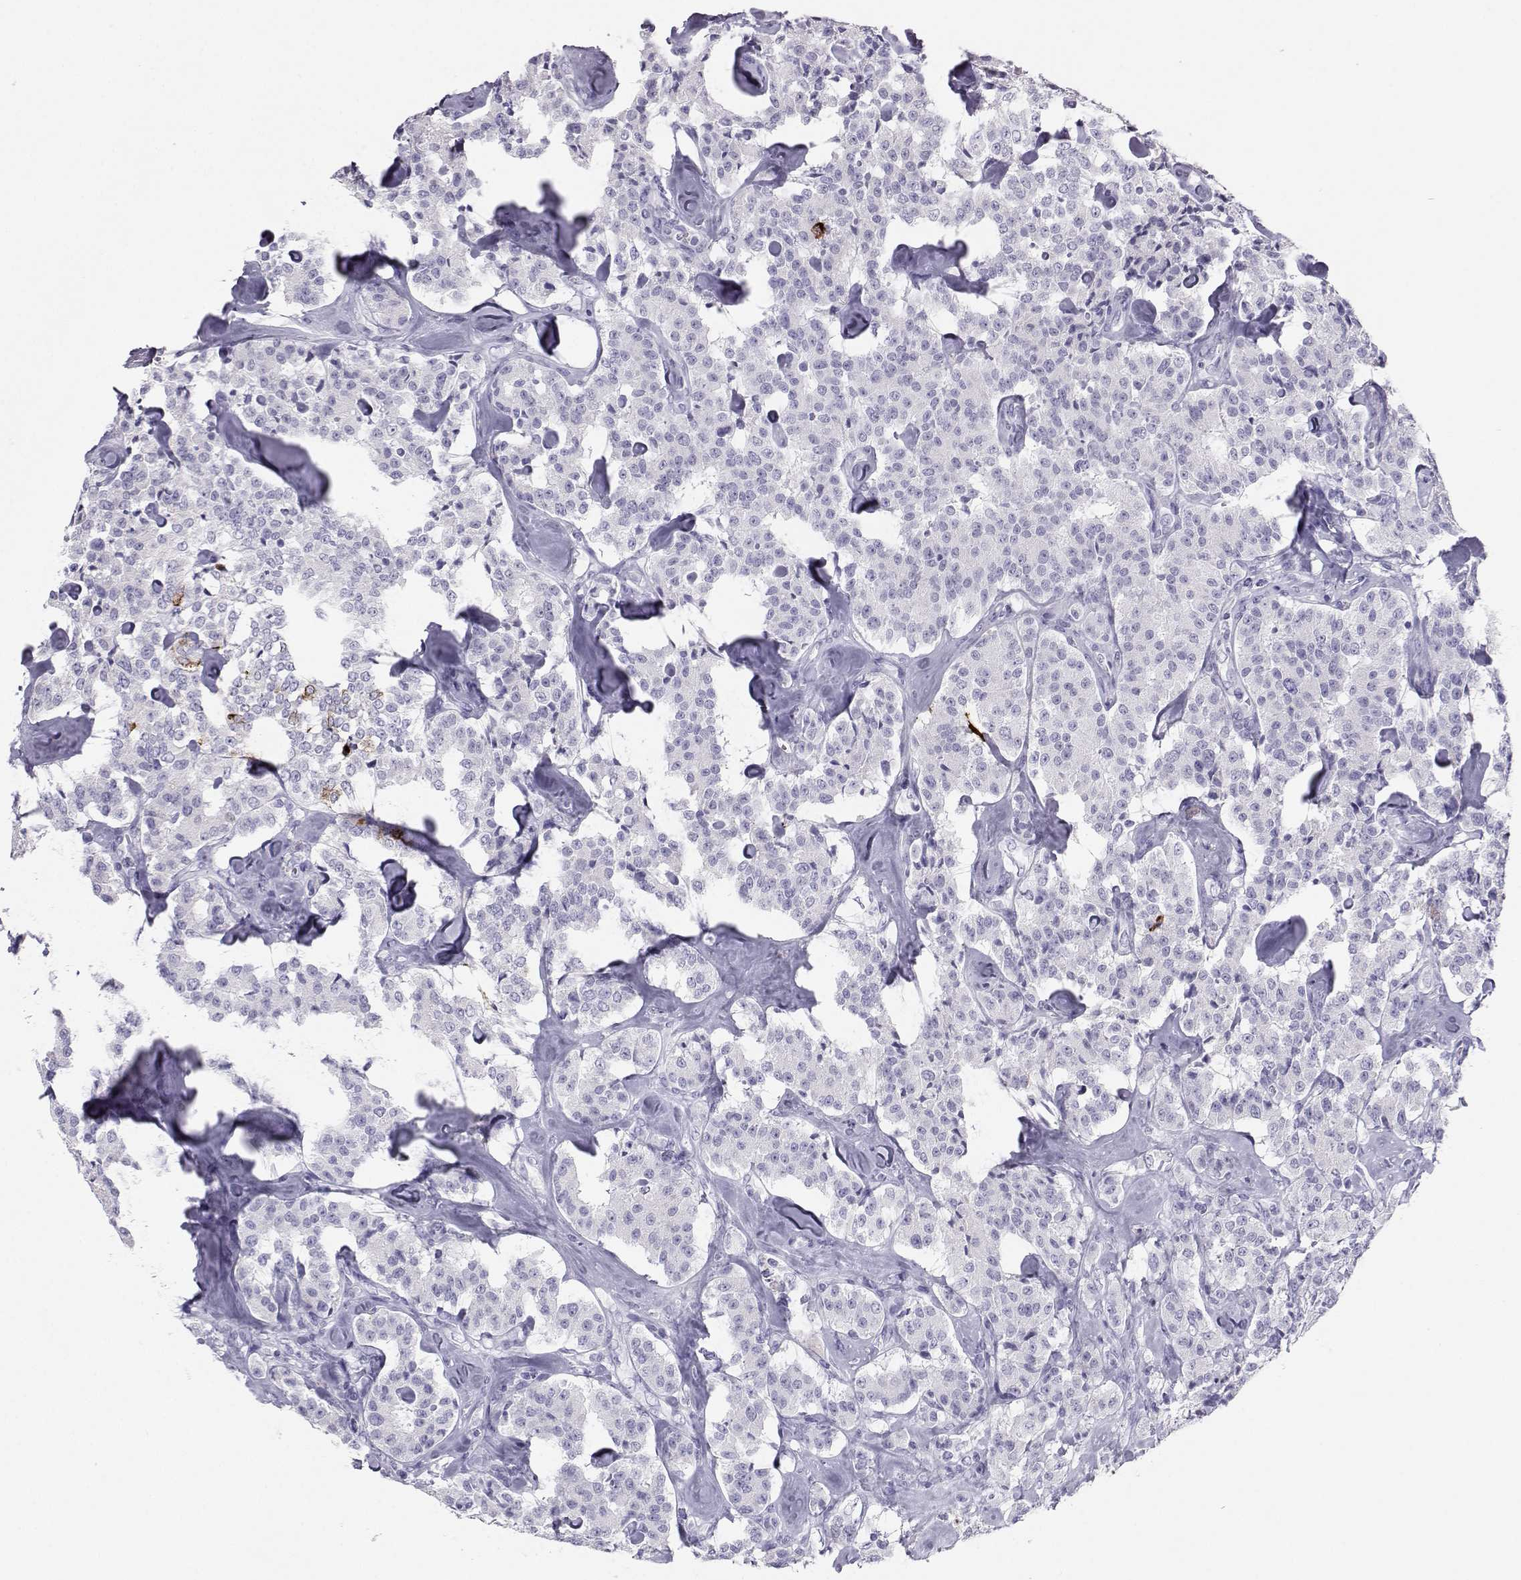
{"staining": {"intensity": "negative", "quantity": "none", "location": "none"}, "tissue": "carcinoid", "cell_type": "Tumor cells", "image_type": "cancer", "snomed": [{"axis": "morphology", "description": "Carcinoid, malignant, NOS"}, {"axis": "topography", "description": "Pancreas"}], "caption": "Carcinoid was stained to show a protein in brown. There is no significant staining in tumor cells.", "gene": "SST", "patient": {"sex": "male", "age": 41}}